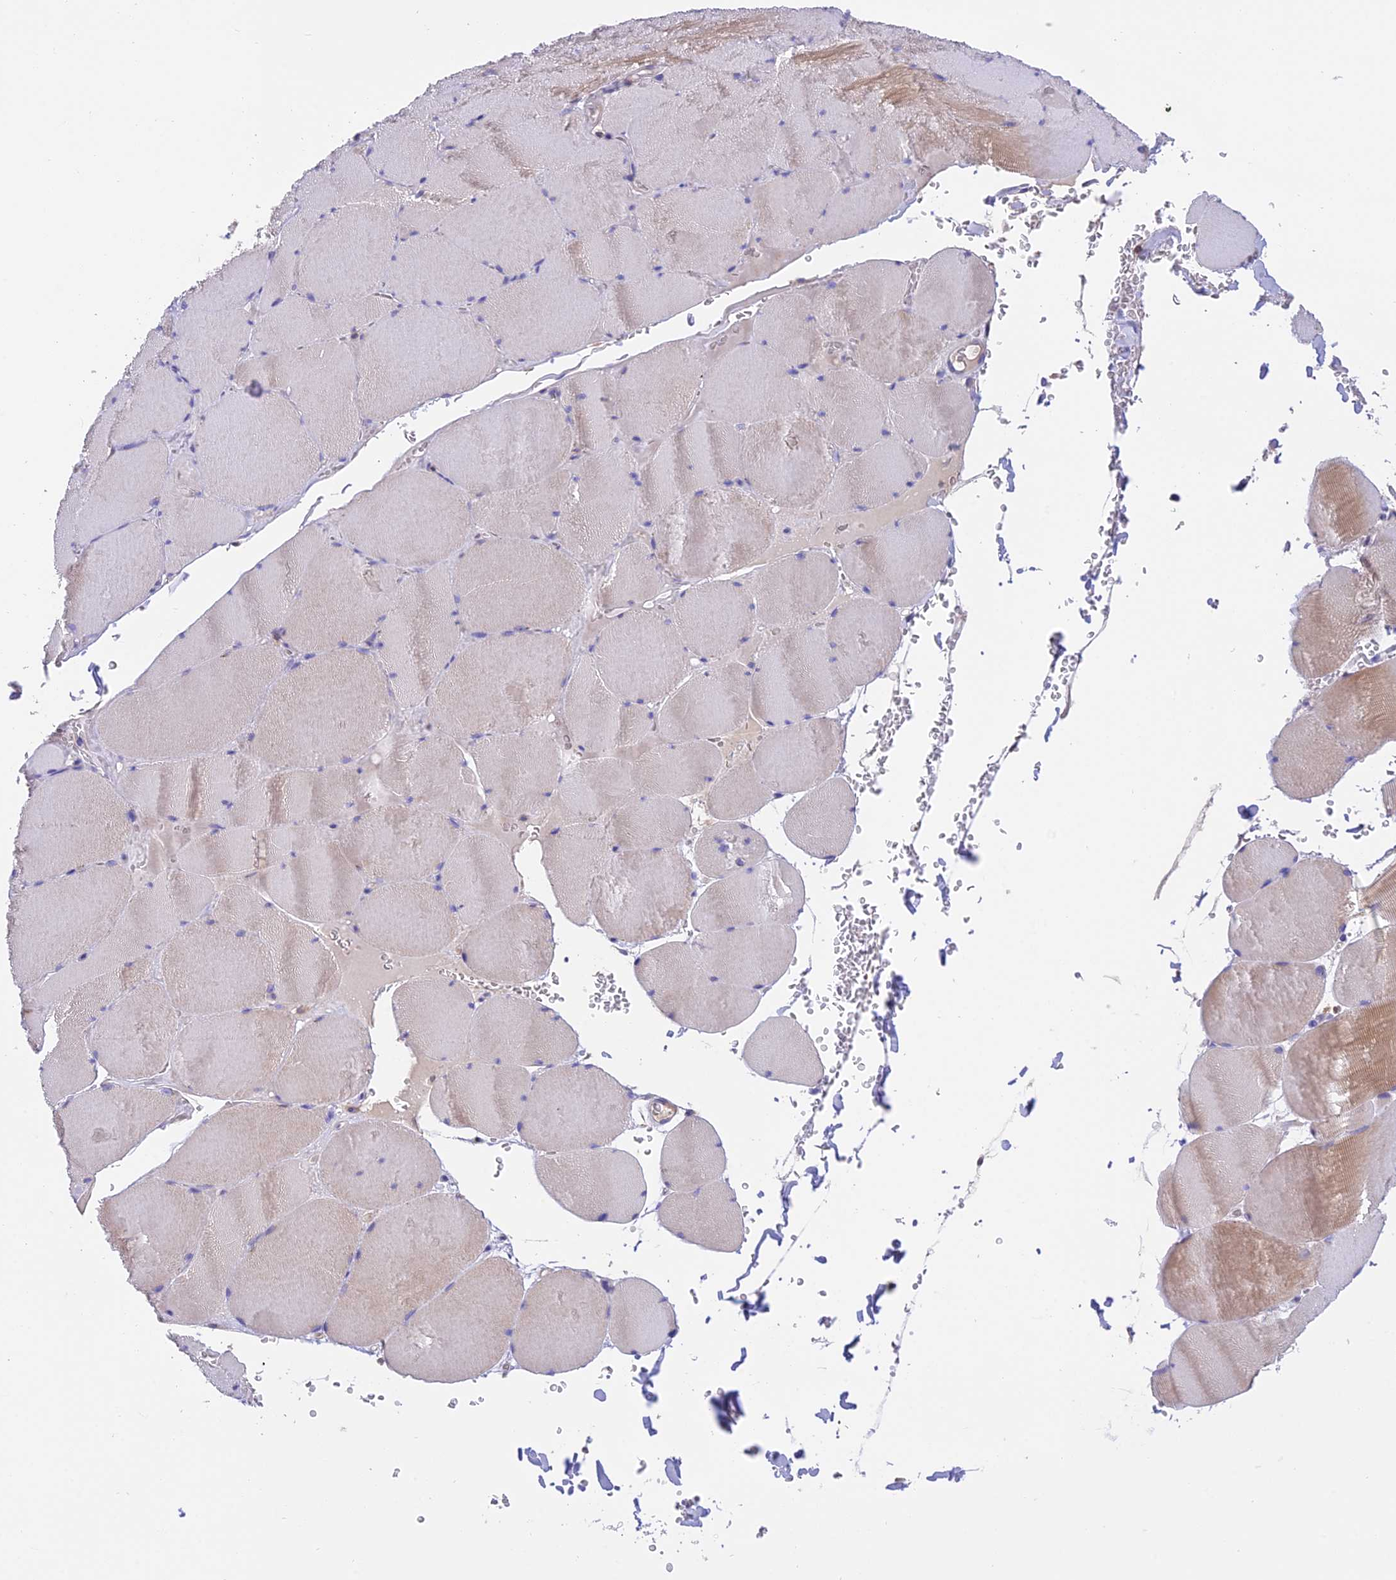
{"staining": {"intensity": "weak", "quantity": "<25%", "location": "cytoplasmic/membranous"}, "tissue": "skeletal muscle", "cell_type": "Myocytes", "image_type": "normal", "snomed": [{"axis": "morphology", "description": "Normal tissue, NOS"}, {"axis": "topography", "description": "Skeletal muscle"}, {"axis": "topography", "description": "Head-Neck"}], "caption": "This is an immunohistochemistry (IHC) image of normal human skeletal muscle. There is no staining in myocytes.", "gene": "LPXN", "patient": {"sex": "male", "age": 66}}